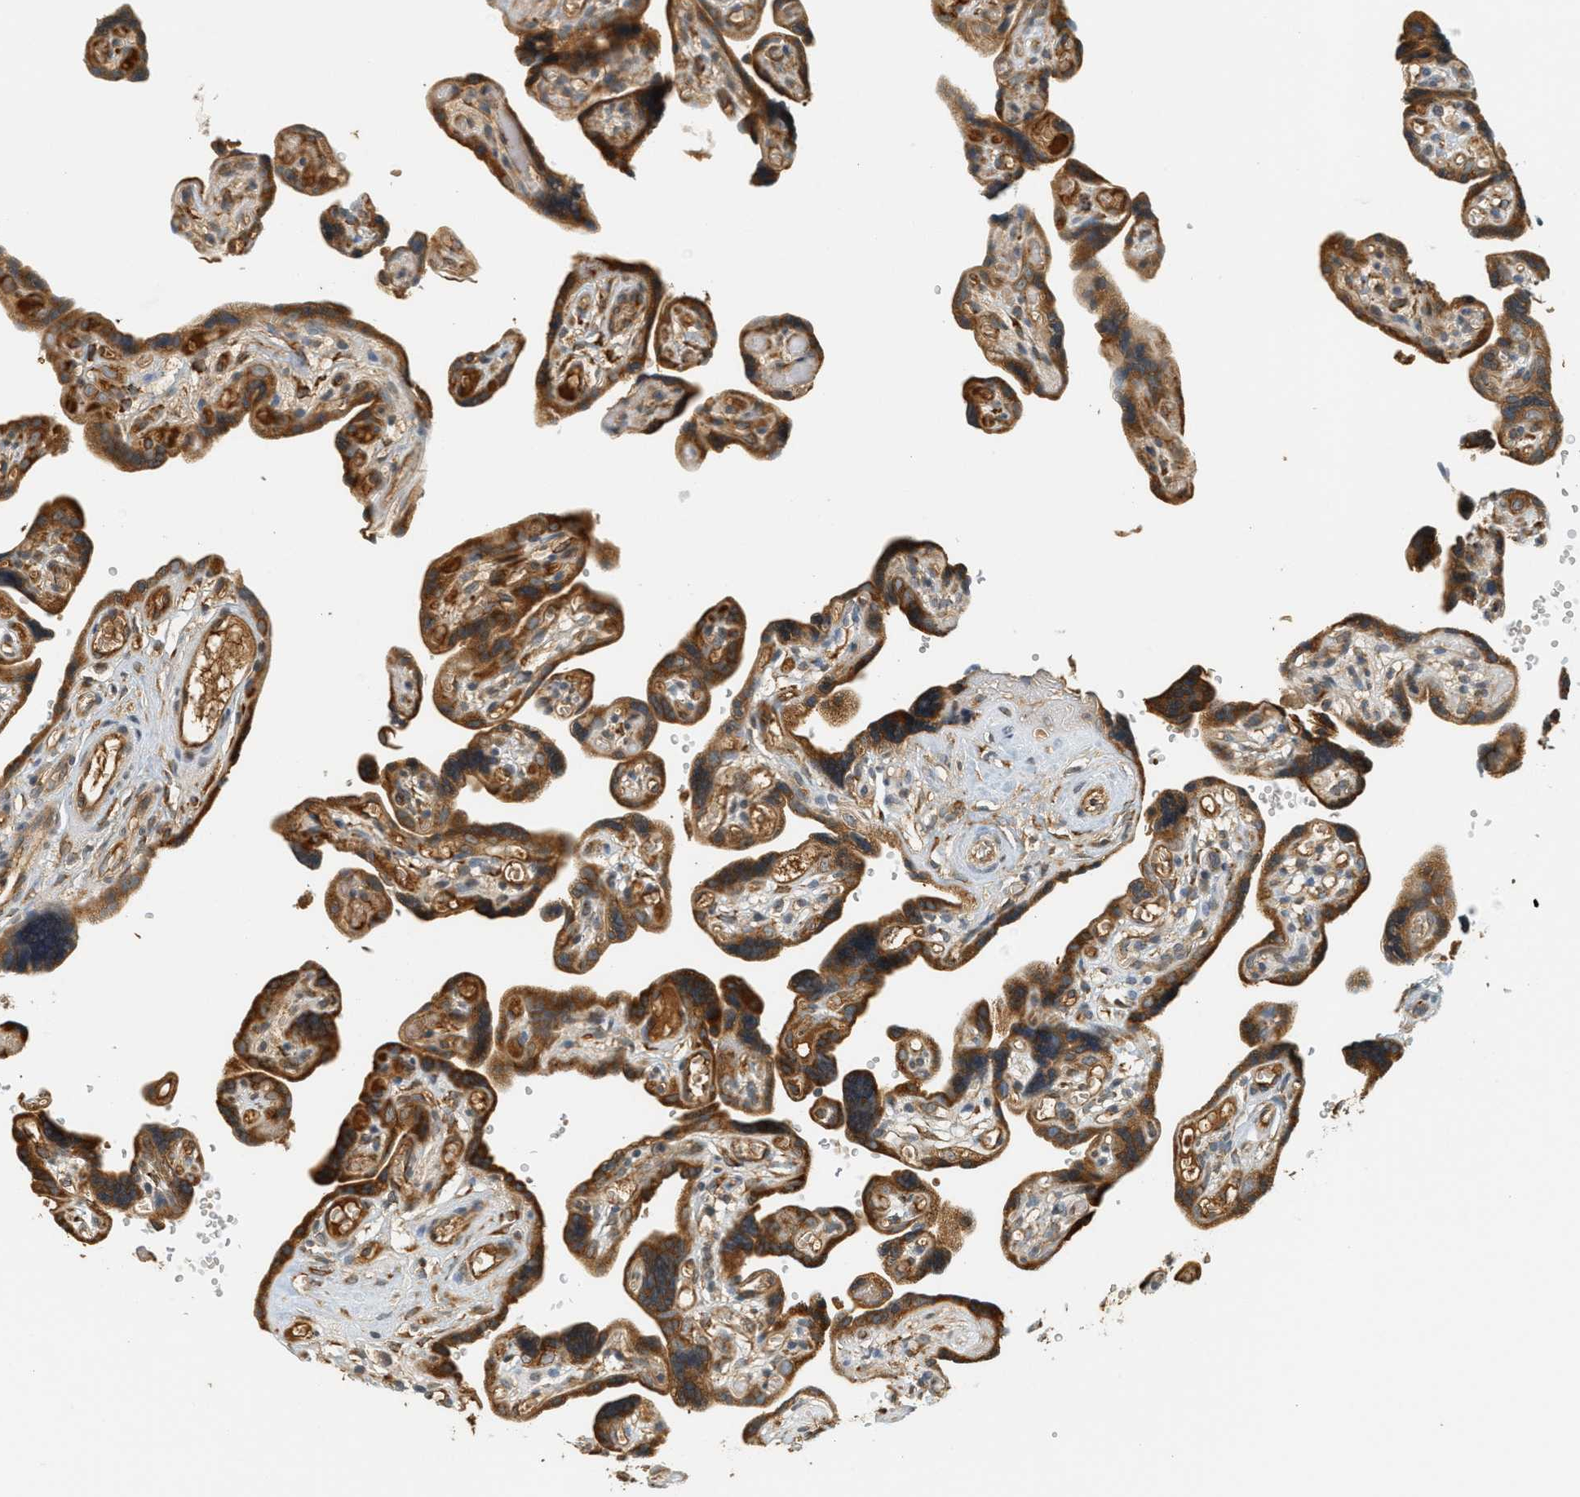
{"staining": {"intensity": "moderate", "quantity": ">75%", "location": "cytoplasmic/membranous"}, "tissue": "placenta", "cell_type": "Decidual cells", "image_type": "normal", "snomed": [{"axis": "morphology", "description": "Normal tissue, NOS"}, {"axis": "topography", "description": "Placenta"}], "caption": "Brown immunohistochemical staining in benign human placenta displays moderate cytoplasmic/membranous expression in approximately >75% of decidual cells. (brown staining indicates protein expression, while blue staining denotes nuclei).", "gene": "PDK1", "patient": {"sex": "female", "age": 30}}